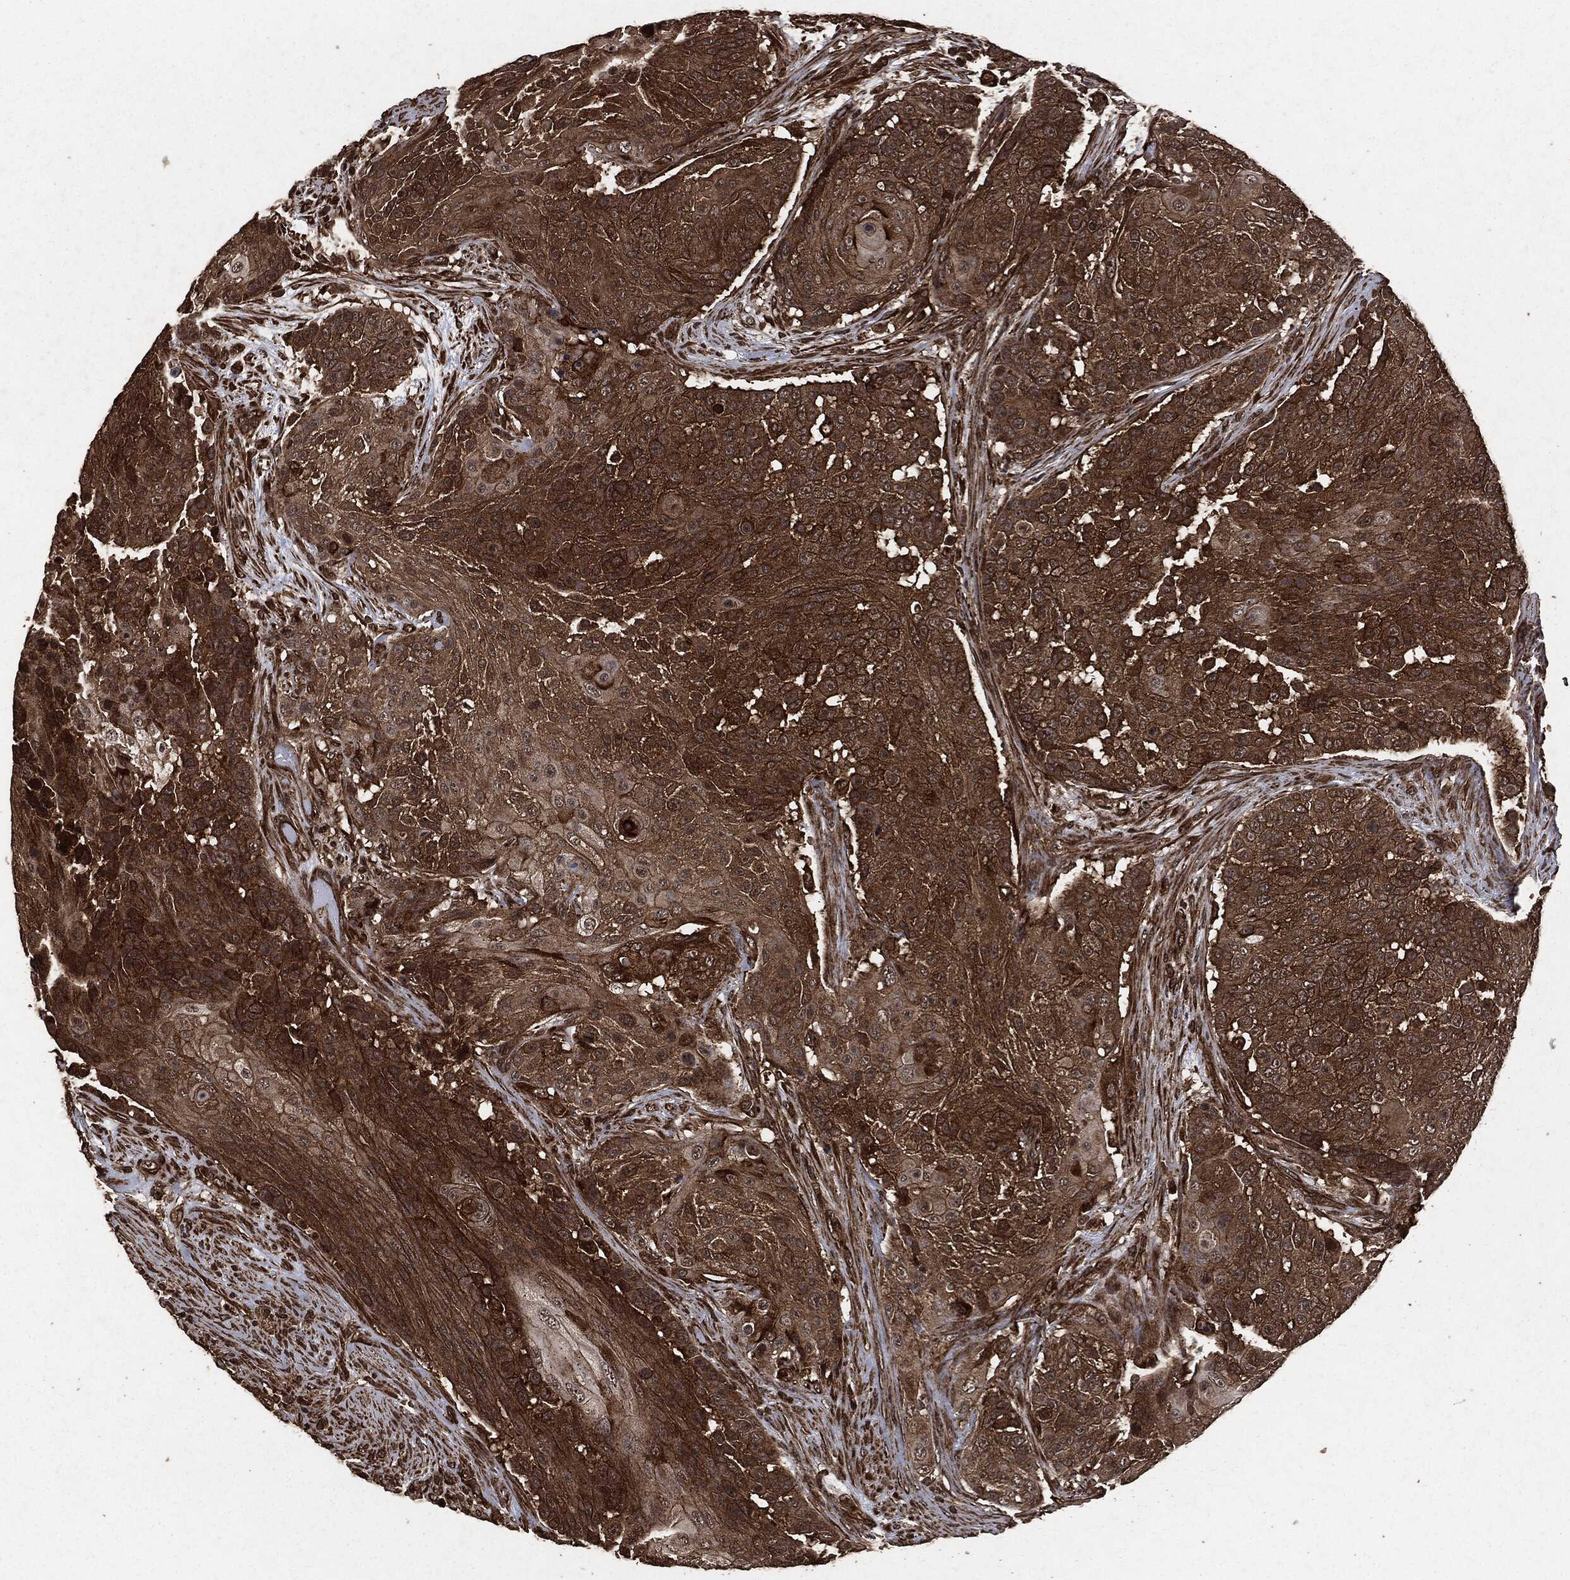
{"staining": {"intensity": "strong", "quantity": "25%-75%", "location": "cytoplasmic/membranous"}, "tissue": "urothelial cancer", "cell_type": "Tumor cells", "image_type": "cancer", "snomed": [{"axis": "morphology", "description": "Urothelial carcinoma, High grade"}, {"axis": "topography", "description": "Urinary bladder"}], "caption": "Strong cytoplasmic/membranous staining is appreciated in about 25%-75% of tumor cells in high-grade urothelial carcinoma.", "gene": "HRAS", "patient": {"sex": "female", "age": 63}}